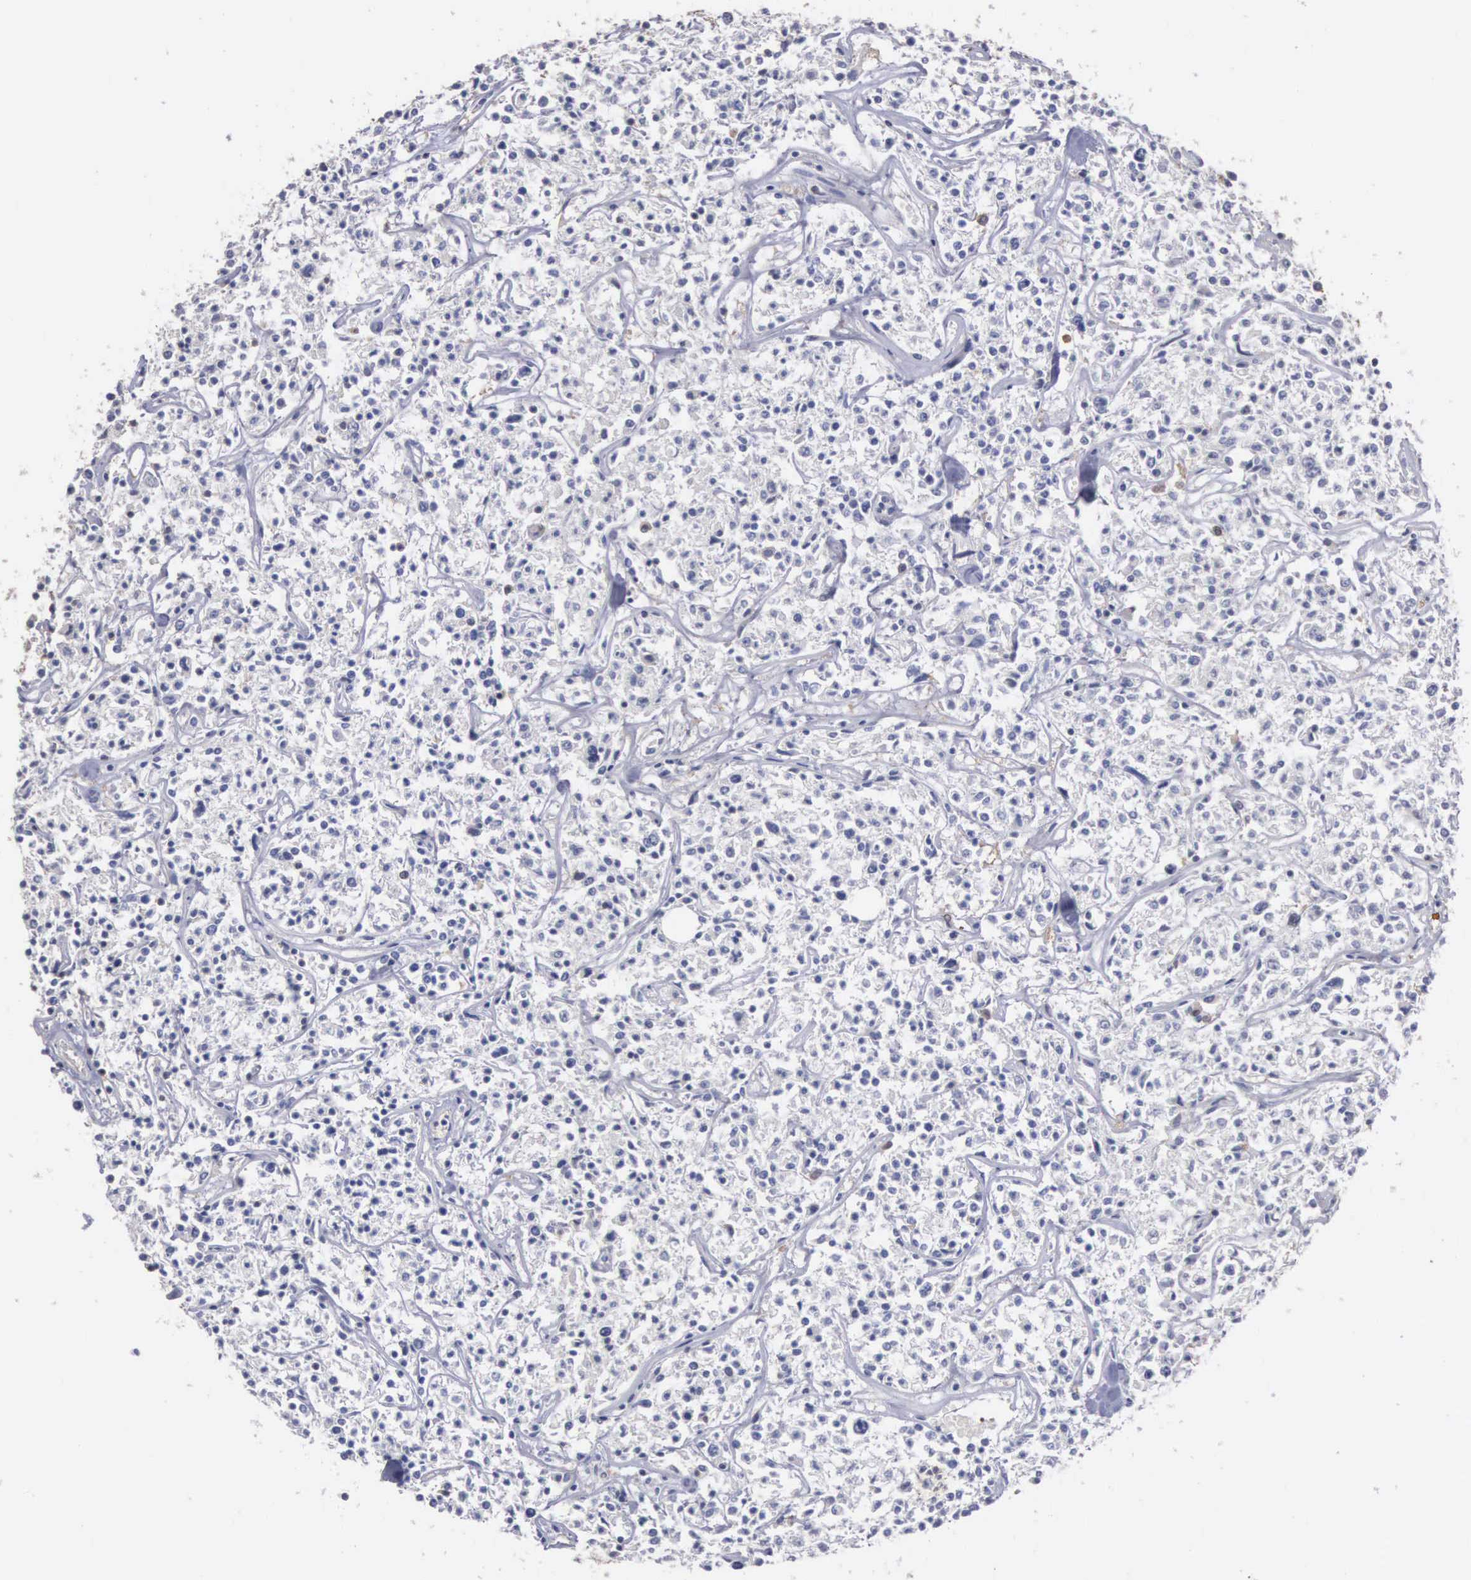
{"staining": {"intensity": "negative", "quantity": "none", "location": "none"}, "tissue": "lymphoma", "cell_type": "Tumor cells", "image_type": "cancer", "snomed": [{"axis": "morphology", "description": "Malignant lymphoma, non-Hodgkin's type, Low grade"}, {"axis": "topography", "description": "Small intestine"}], "caption": "IHC of malignant lymphoma, non-Hodgkin's type (low-grade) exhibits no positivity in tumor cells.", "gene": "ENO3", "patient": {"sex": "female", "age": 59}}